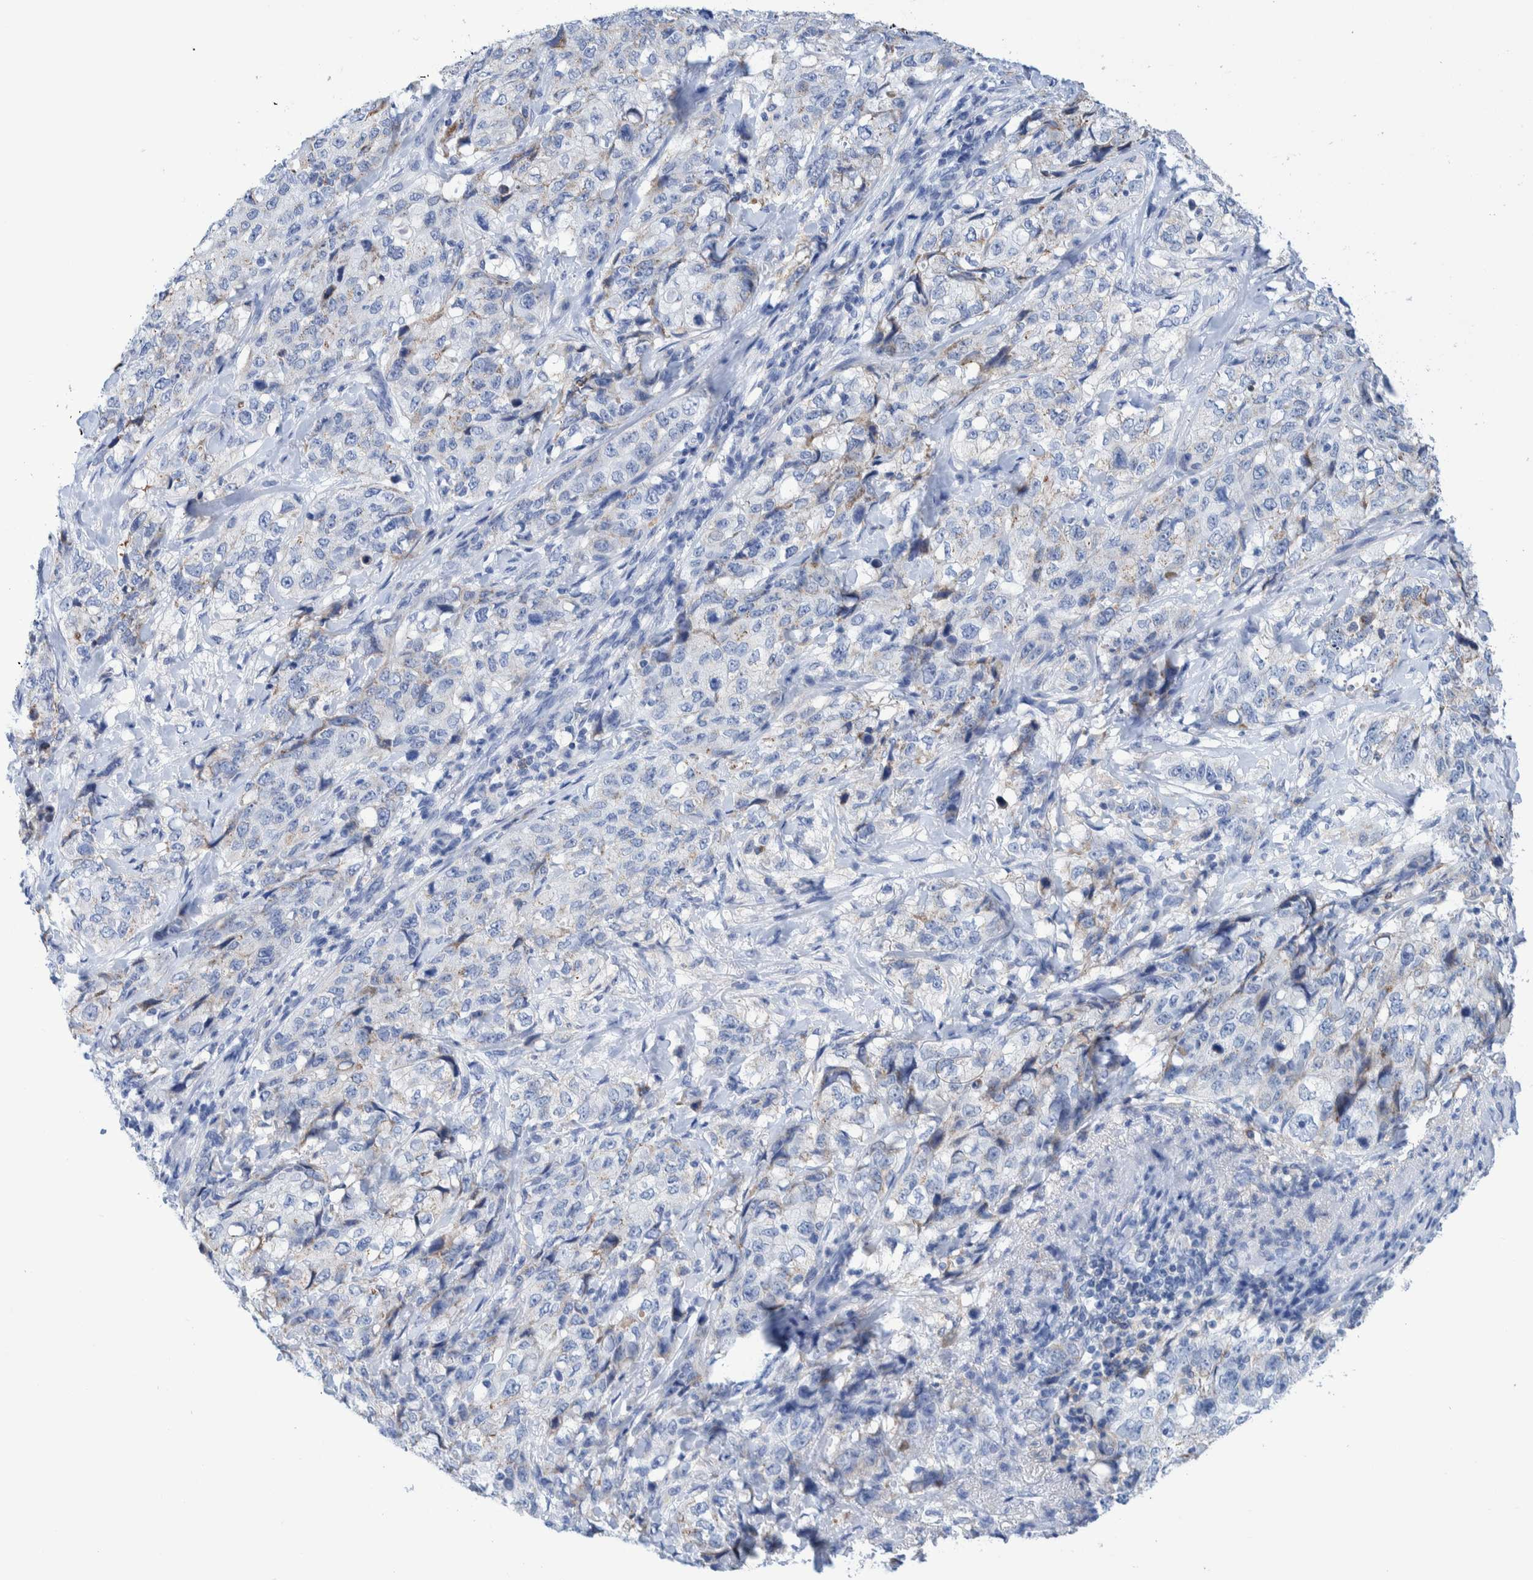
{"staining": {"intensity": "negative", "quantity": "none", "location": "none"}, "tissue": "stomach cancer", "cell_type": "Tumor cells", "image_type": "cancer", "snomed": [{"axis": "morphology", "description": "Adenocarcinoma, NOS"}, {"axis": "topography", "description": "Stomach"}], "caption": "Stomach cancer (adenocarcinoma) was stained to show a protein in brown. There is no significant expression in tumor cells. (Immunohistochemistry, brightfield microscopy, high magnification).", "gene": "KRT14", "patient": {"sex": "male", "age": 48}}